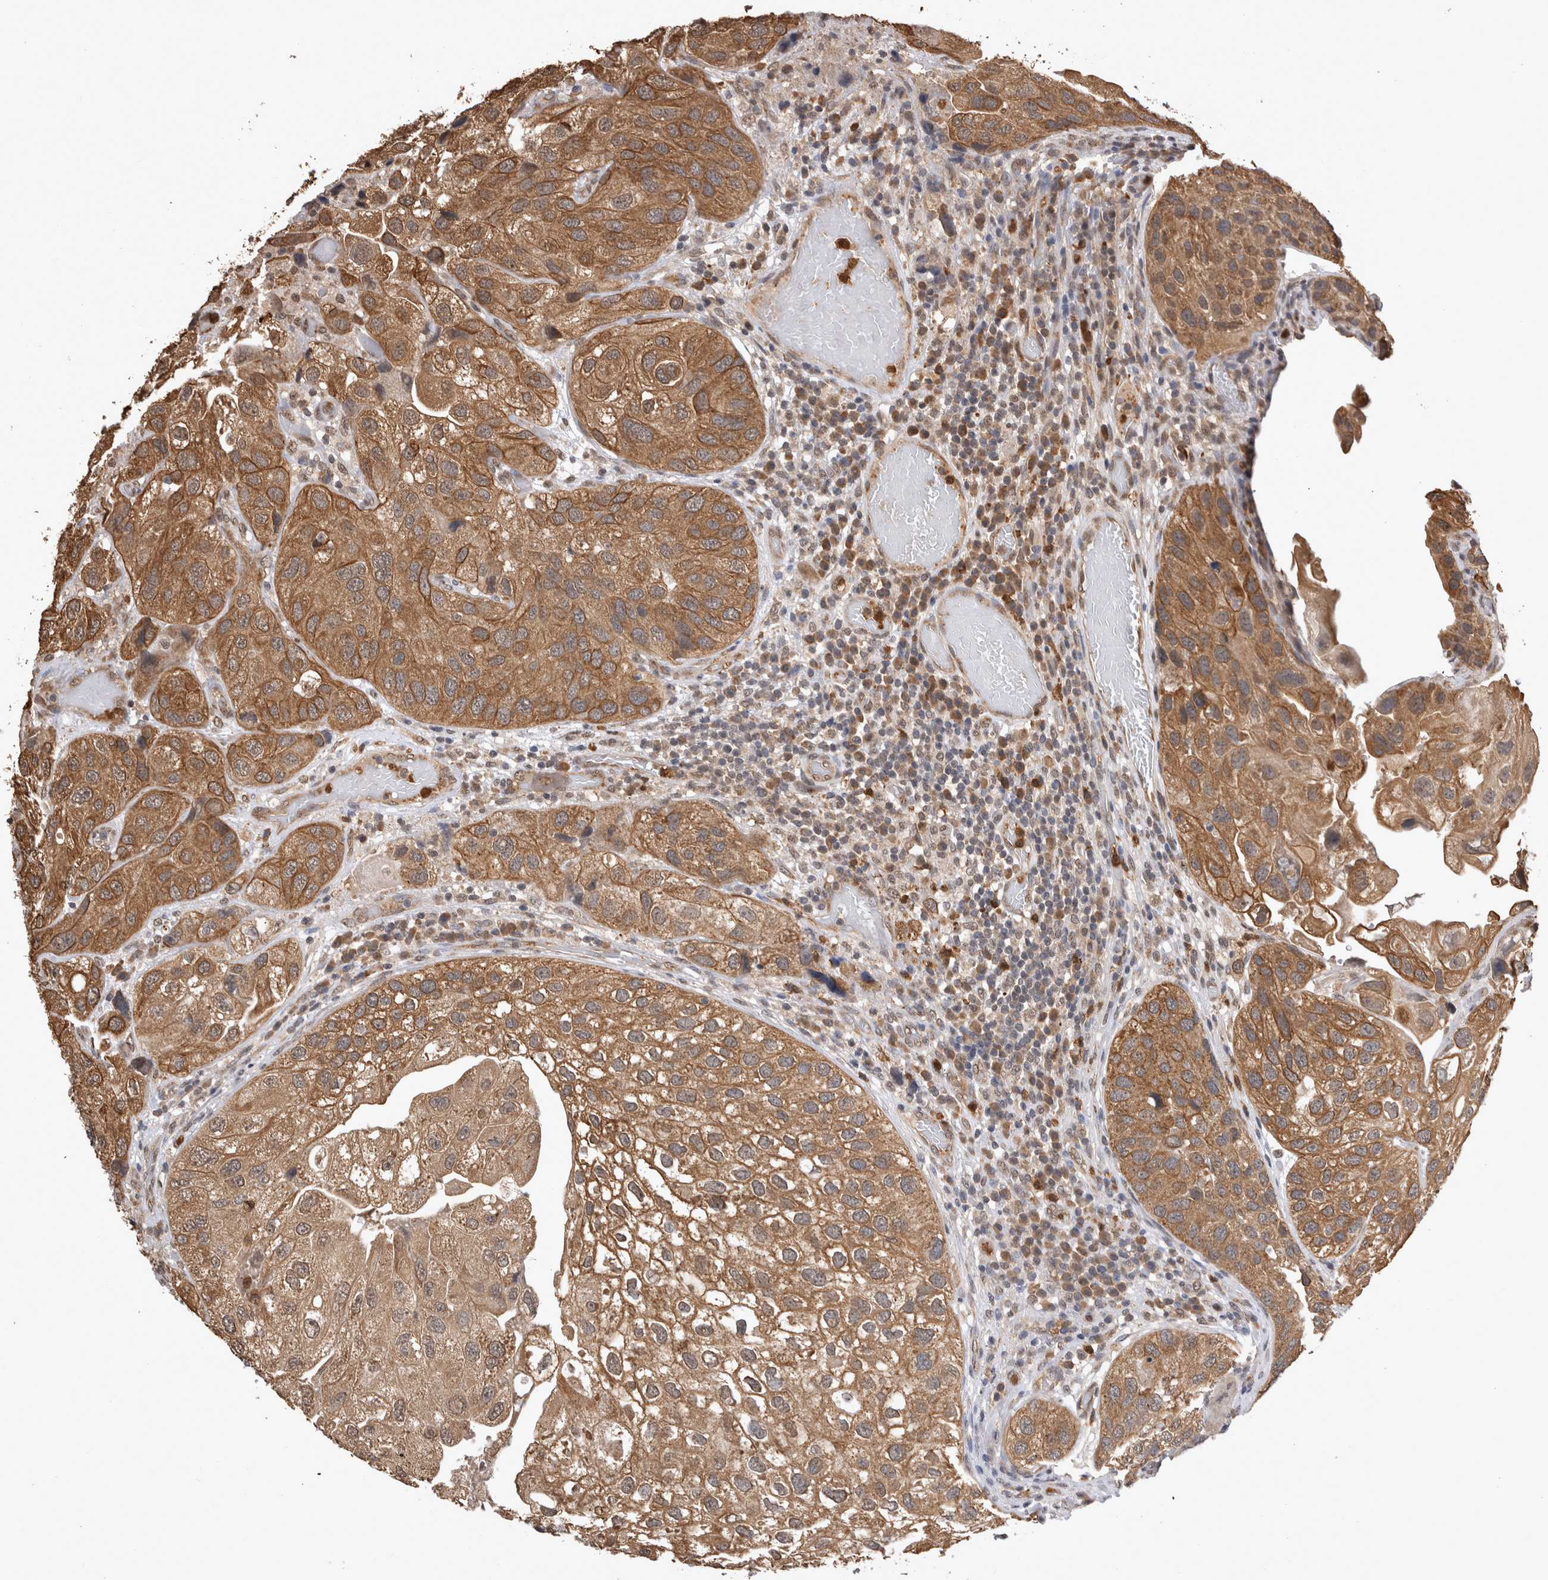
{"staining": {"intensity": "moderate", "quantity": ">75%", "location": "cytoplasmic/membranous"}, "tissue": "urothelial cancer", "cell_type": "Tumor cells", "image_type": "cancer", "snomed": [{"axis": "morphology", "description": "Urothelial carcinoma, High grade"}, {"axis": "topography", "description": "Urinary bladder"}], "caption": "Urothelial cancer stained with a protein marker reveals moderate staining in tumor cells.", "gene": "PAK4", "patient": {"sex": "female", "age": 64}}